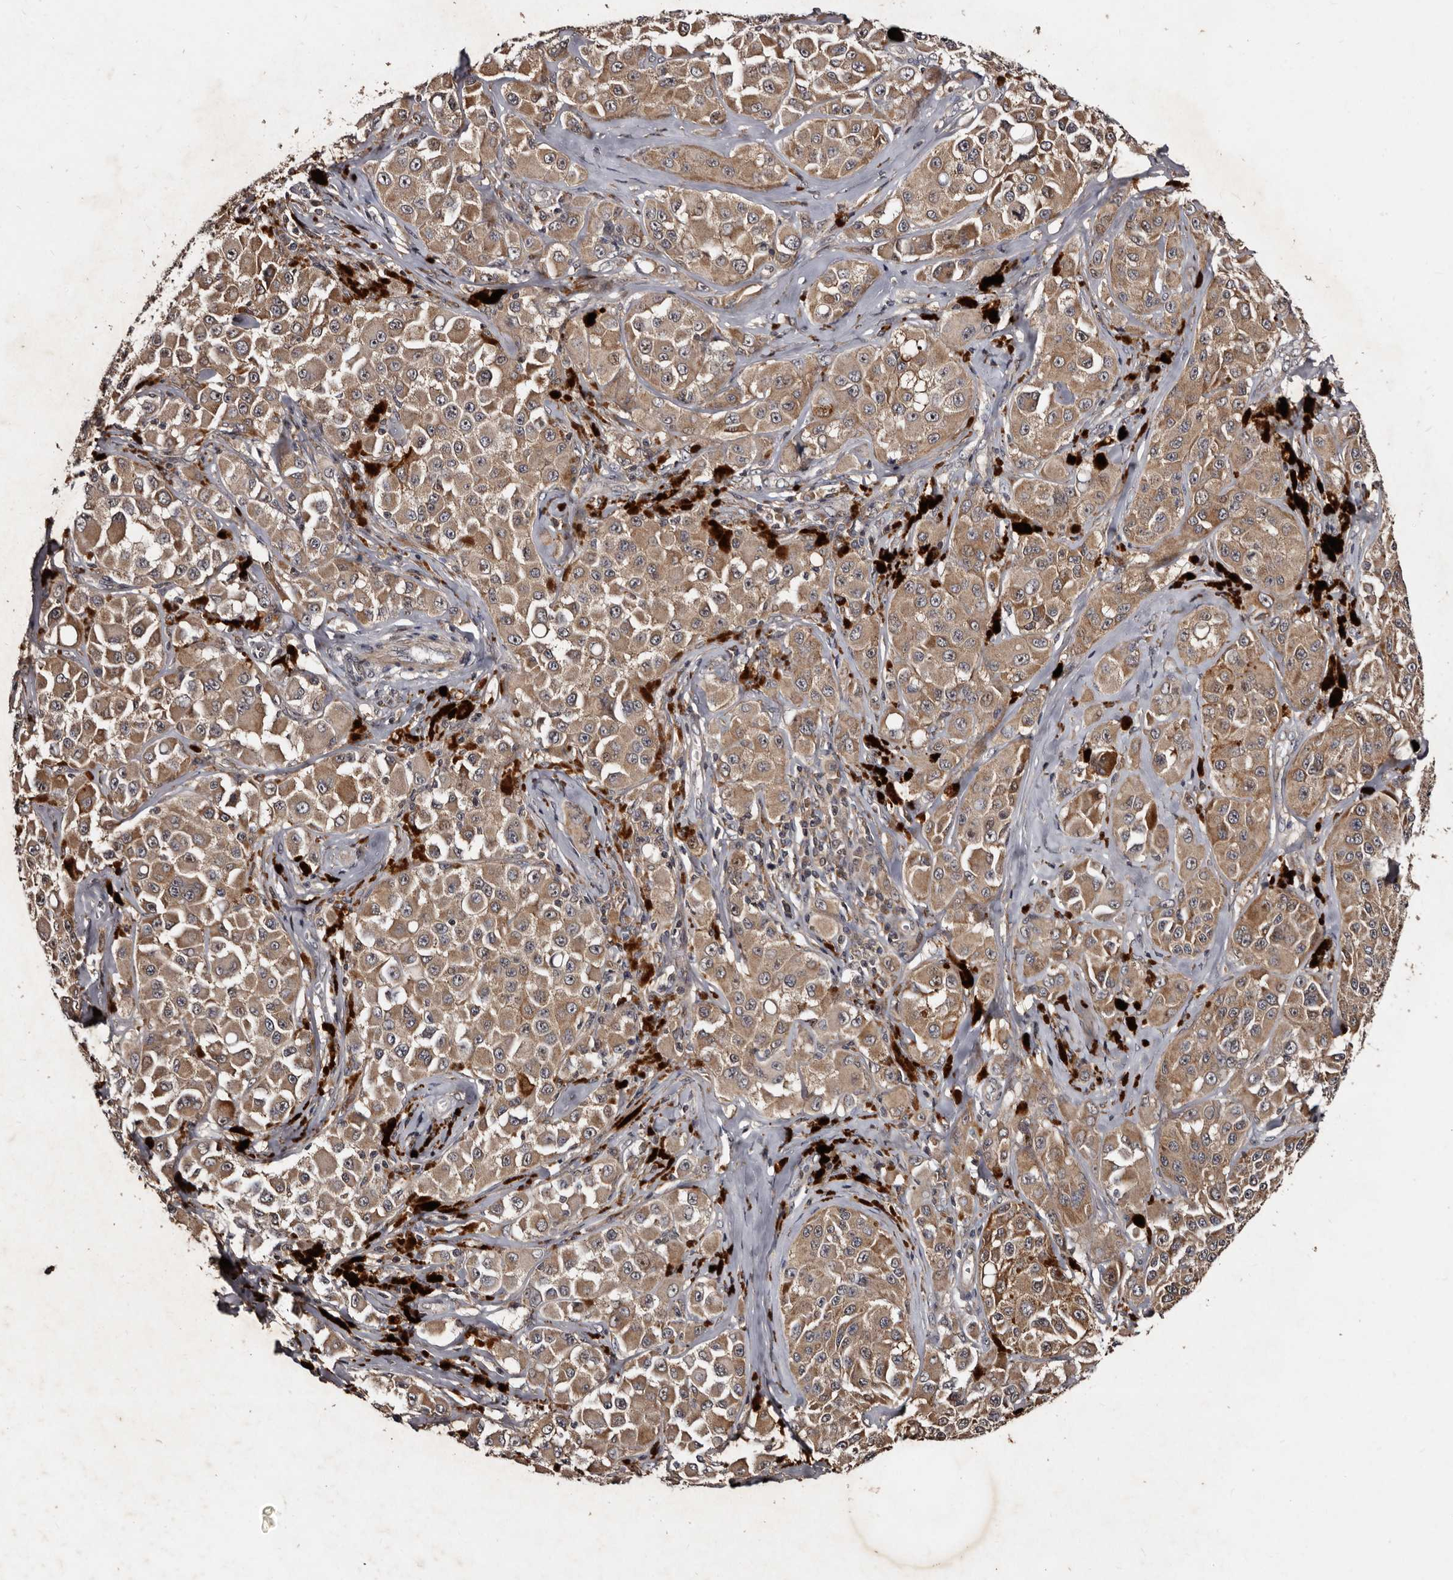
{"staining": {"intensity": "moderate", "quantity": ">75%", "location": "cytoplasmic/membranous"}, "tissue": "melanoma", "cell_type": "Tumor cells", "image_type": "cancer", "snomed": [{"axis": "morphology", "description": "Malignant melanoma, NOS"}, {"axis": "topography", "description": "Skin"}], "caption": "High-magnification brightfield microscopy of malignant melanoma stained with DAB (brown) and counterstained with hematoxylin (blue). tumor cells exhibit moderate cytoplasmic/membranous expression is seen in approximately>75% of cells.", "gene": "MKRN3", "patient": {"sex": "male", "age": 84}}